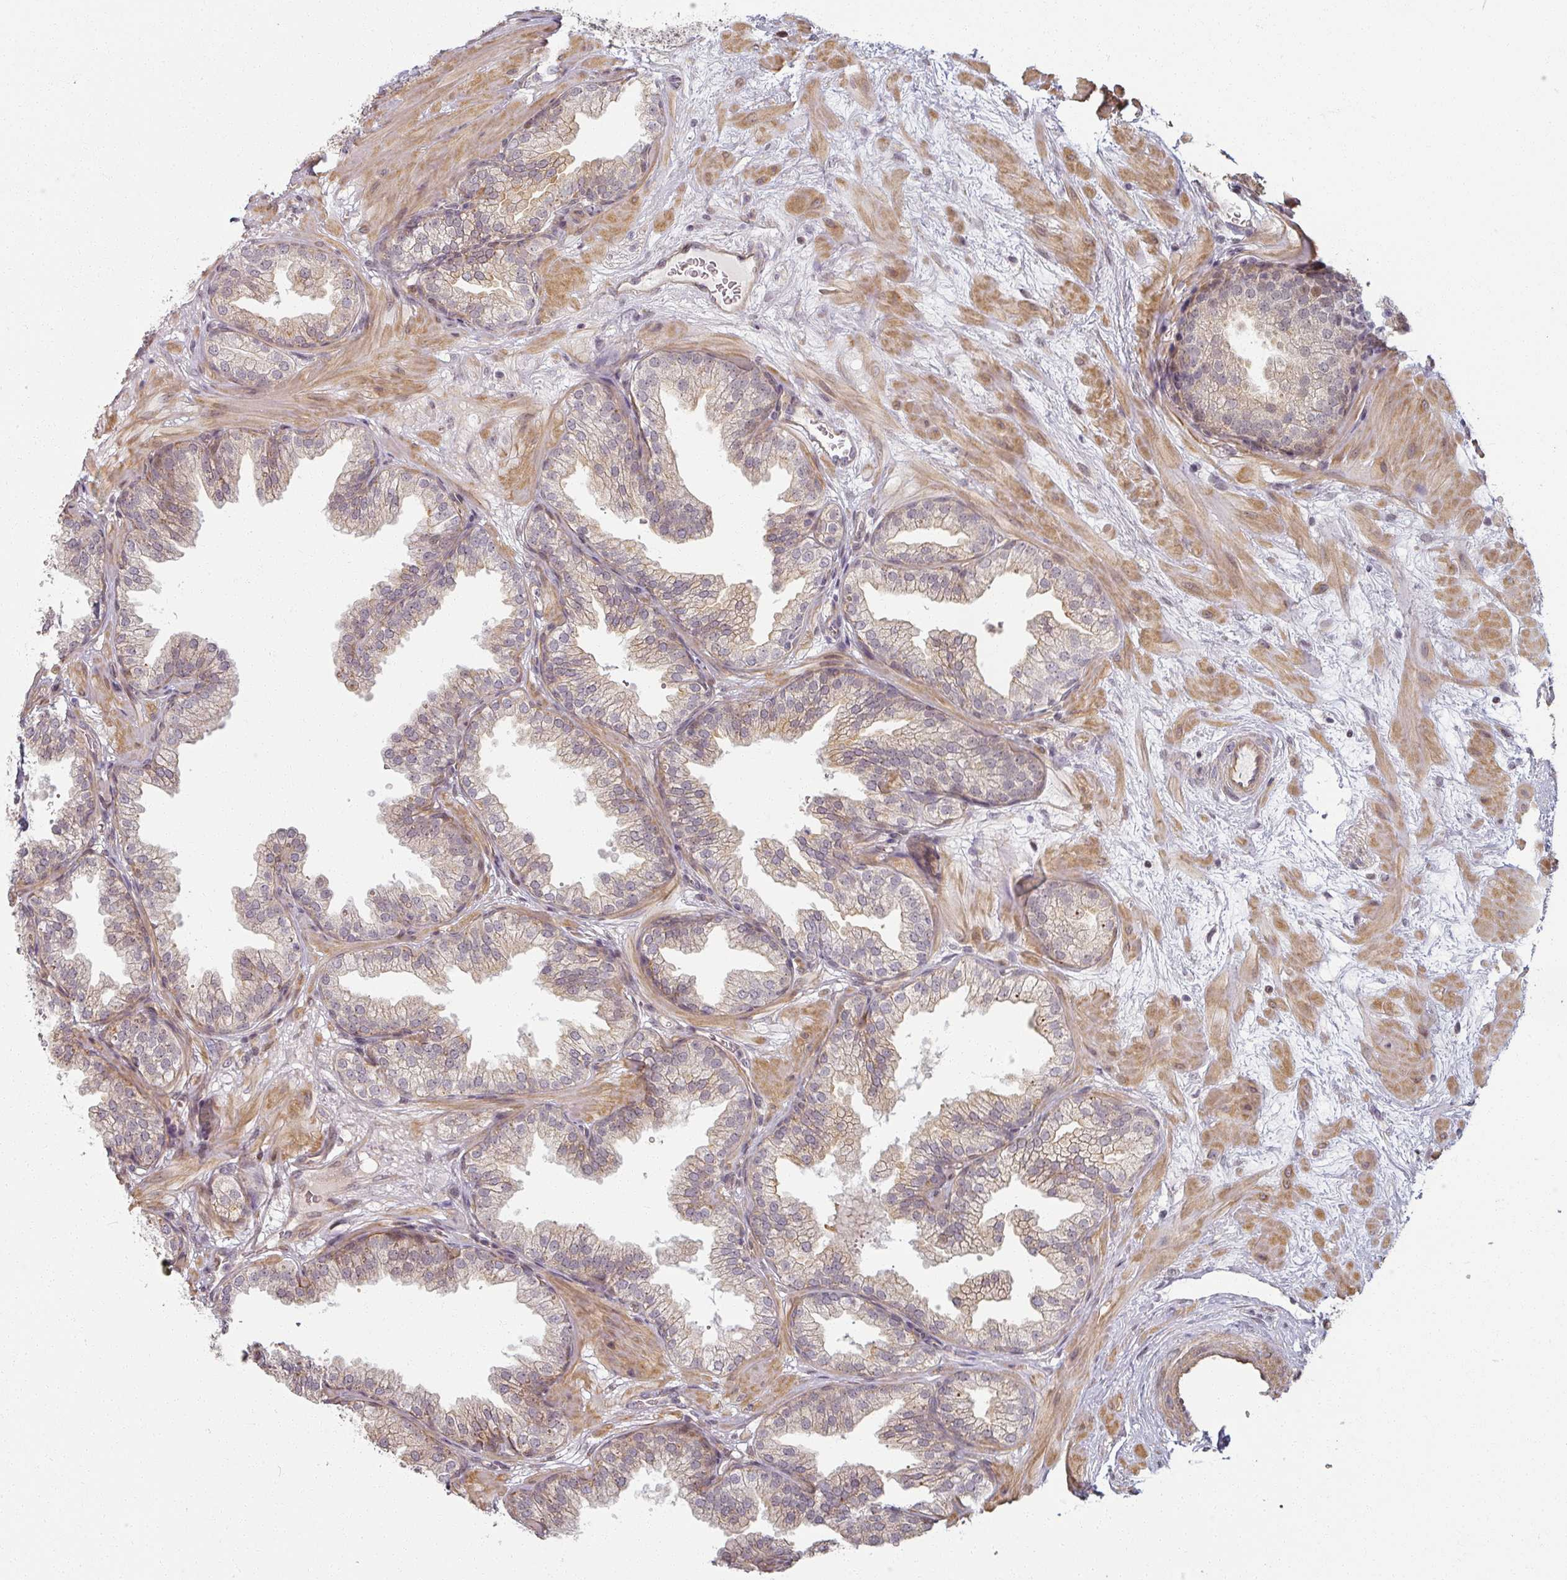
{"staining": {"intensity": "moderate", "quantity": "25%-75%", "location": "cytoplasmic/membranous"}, "tissue": "prostate", "cell_type": "Glandular cells", "image_type": "normal", "snomed": [{"axis": "morphology", "description": "Normal tissue, NOS"}, {"axis": "topography", "description": "Prostate"}], "caption": "Immunohistochemical staining of benign human prostate exhibits moderate cytoplasmic/membranous protein staining in approximately 25%-75% of glandular cells.", "gene": "MED19", "patient": {"sex": "male", "age": 37}}